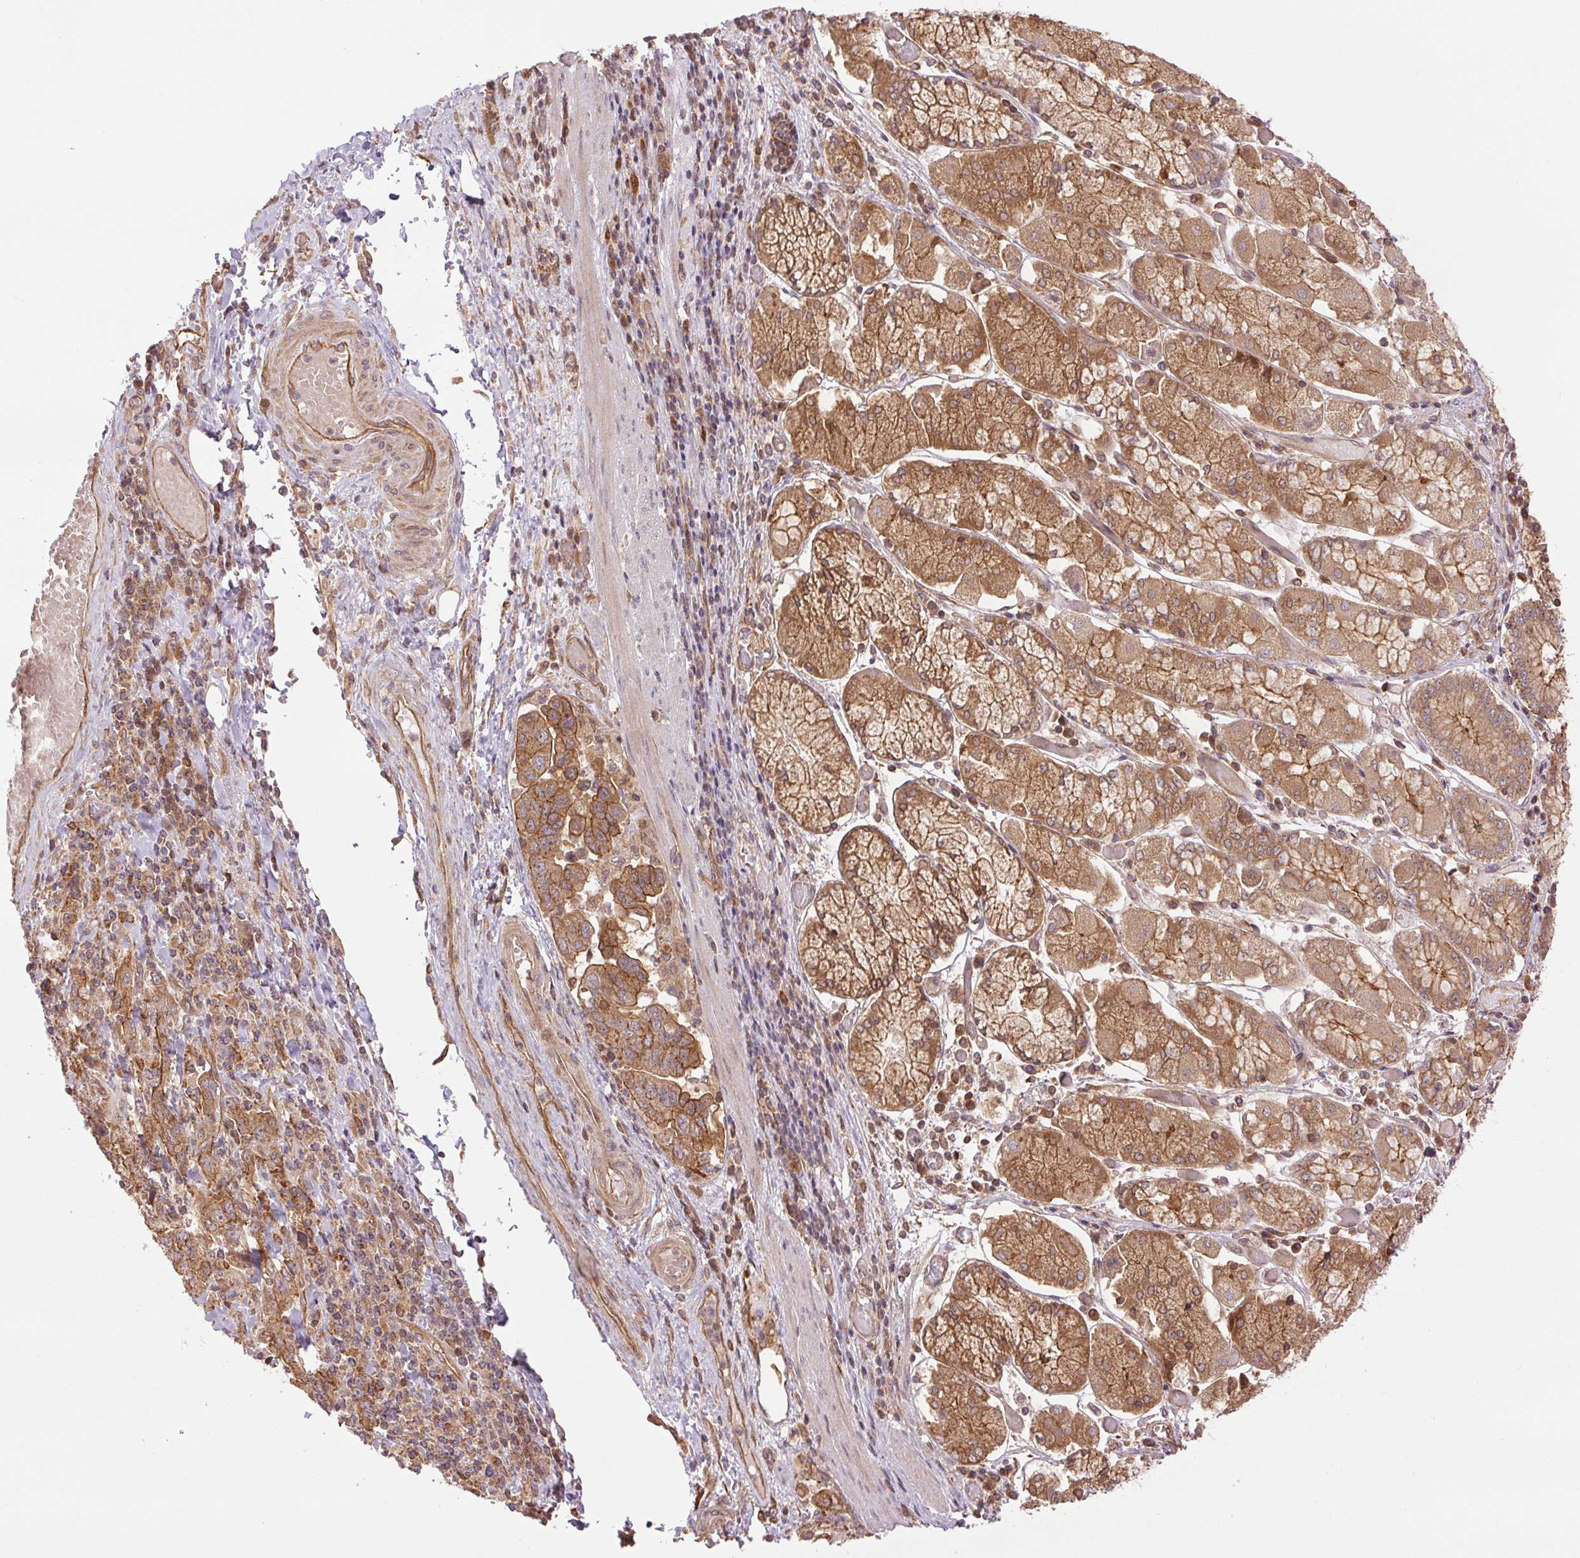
{"staining": {"intensity": "moderate", "quantity": ">75%", "location": "cytoplasmic/membranous"}, "tissue": "stomach cancer", "cell_type": "Tumor cells", "image_type": "cancer", "snomed": [{"axis": "morphology", "description": "Adenocarcinoma, NOS"}, {"axis": "topography", "description": "Stomach, upper"}, {"axis": "topography", "description": "Stomach"}], "caption": "Immunohistochemistry of human stomach adenocarcinoma demonstrates medium levels of moderate cytoplasmic/membranous staining in approximately >75% of tumor cells.", "gene": "STARD7", "patient": {"sex": "male", "age": 62}}